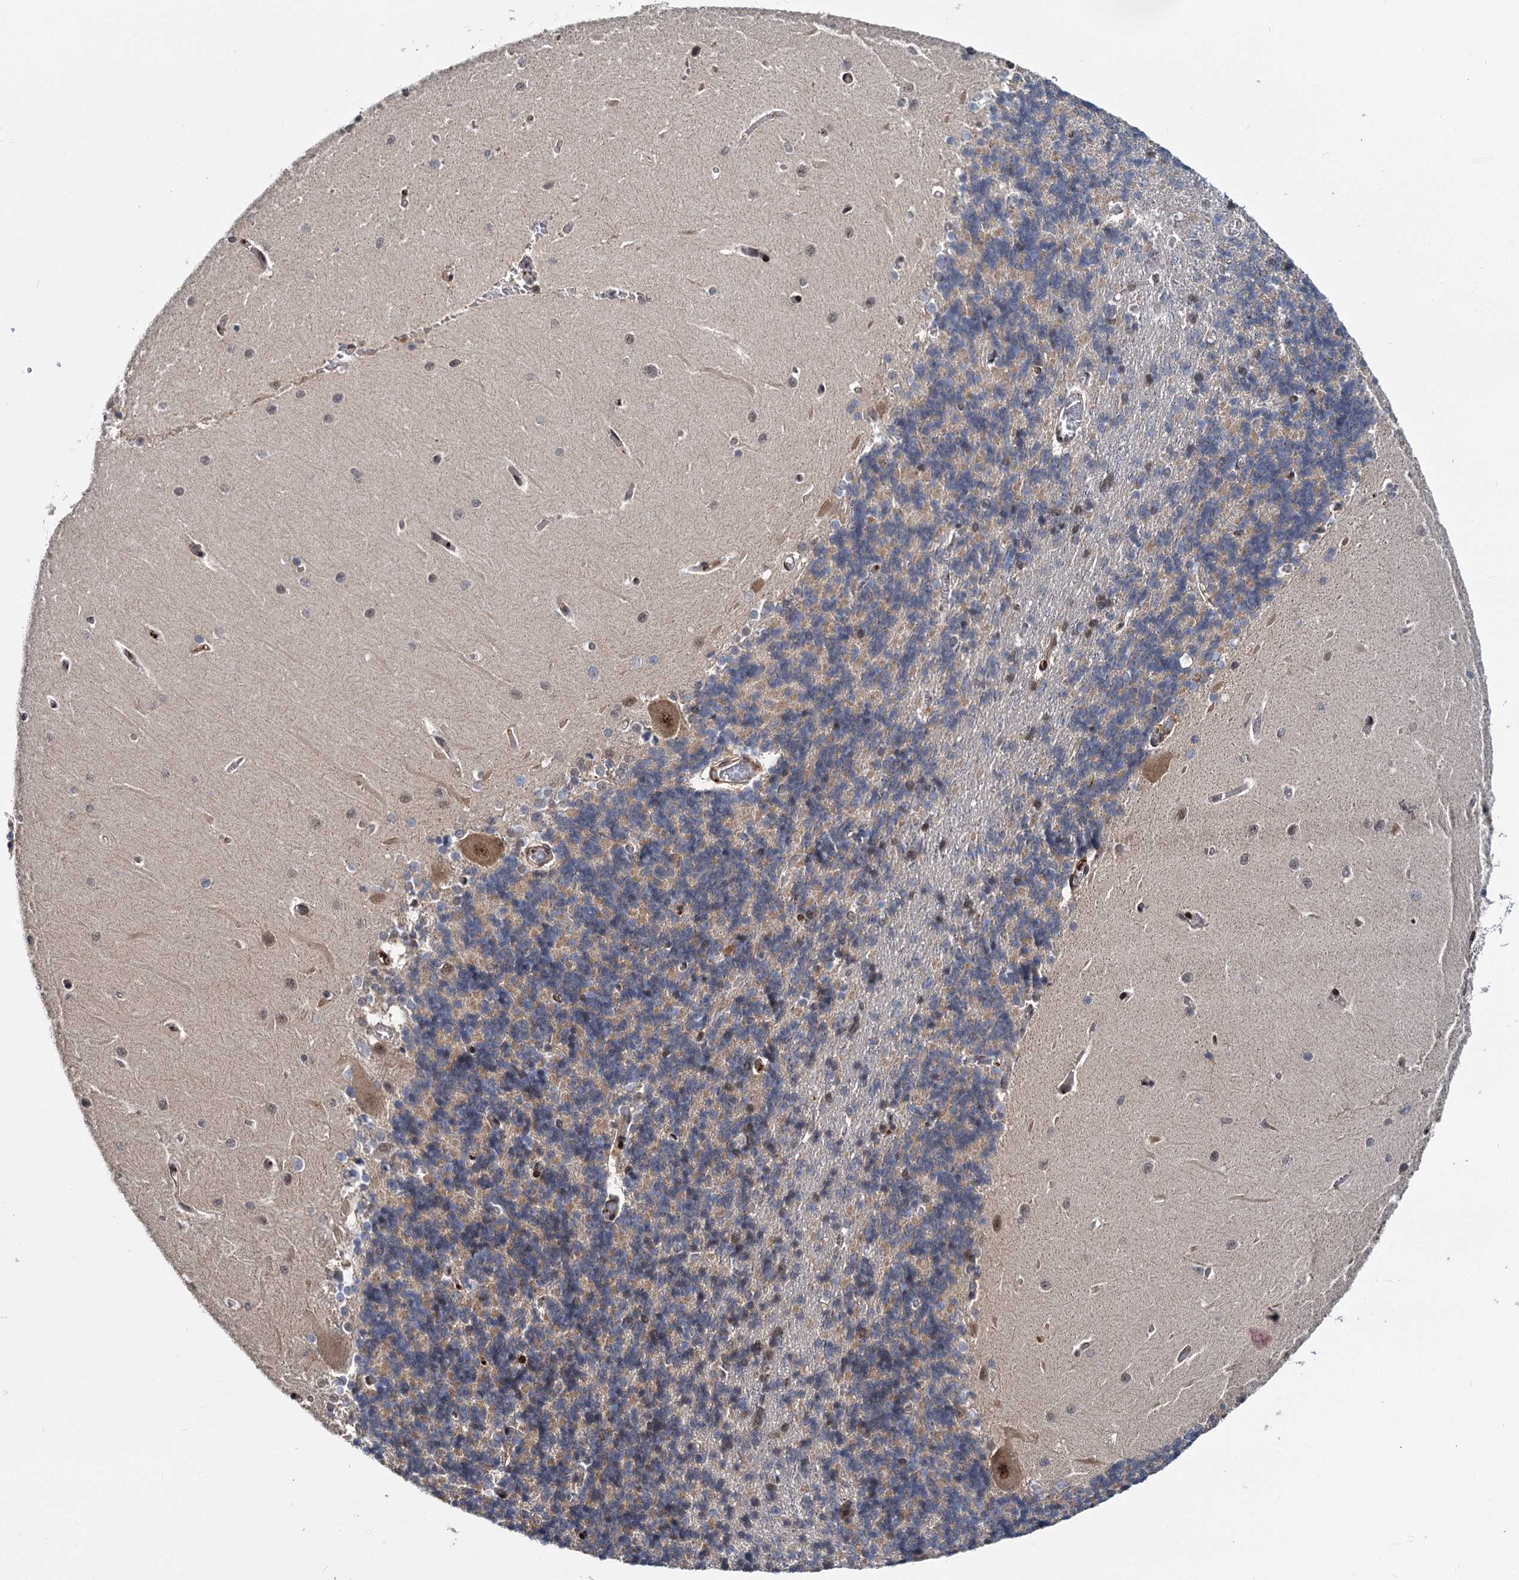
{"staining": {"intensity": "moderate", "quantity": "25%-75%", "location": "cytoplasmic/membranous"}, "tissue": "cerebellum", "cell_type": "Cells in granular layer", "image_type": "normal", "snomed": [{"axis": "morphology", "description": "Normal tissue, NOS"}, {"axis": "topography", "description": "Cerebellum"}], "caption": "Human cerebellum stained with a brown dye reveals moderate cytoplasmic/membranous positive positivity in about 25%-75% of cells in granular layer.", "gene": "MBD6", "patient": {"sex": "male", "age": 37}}